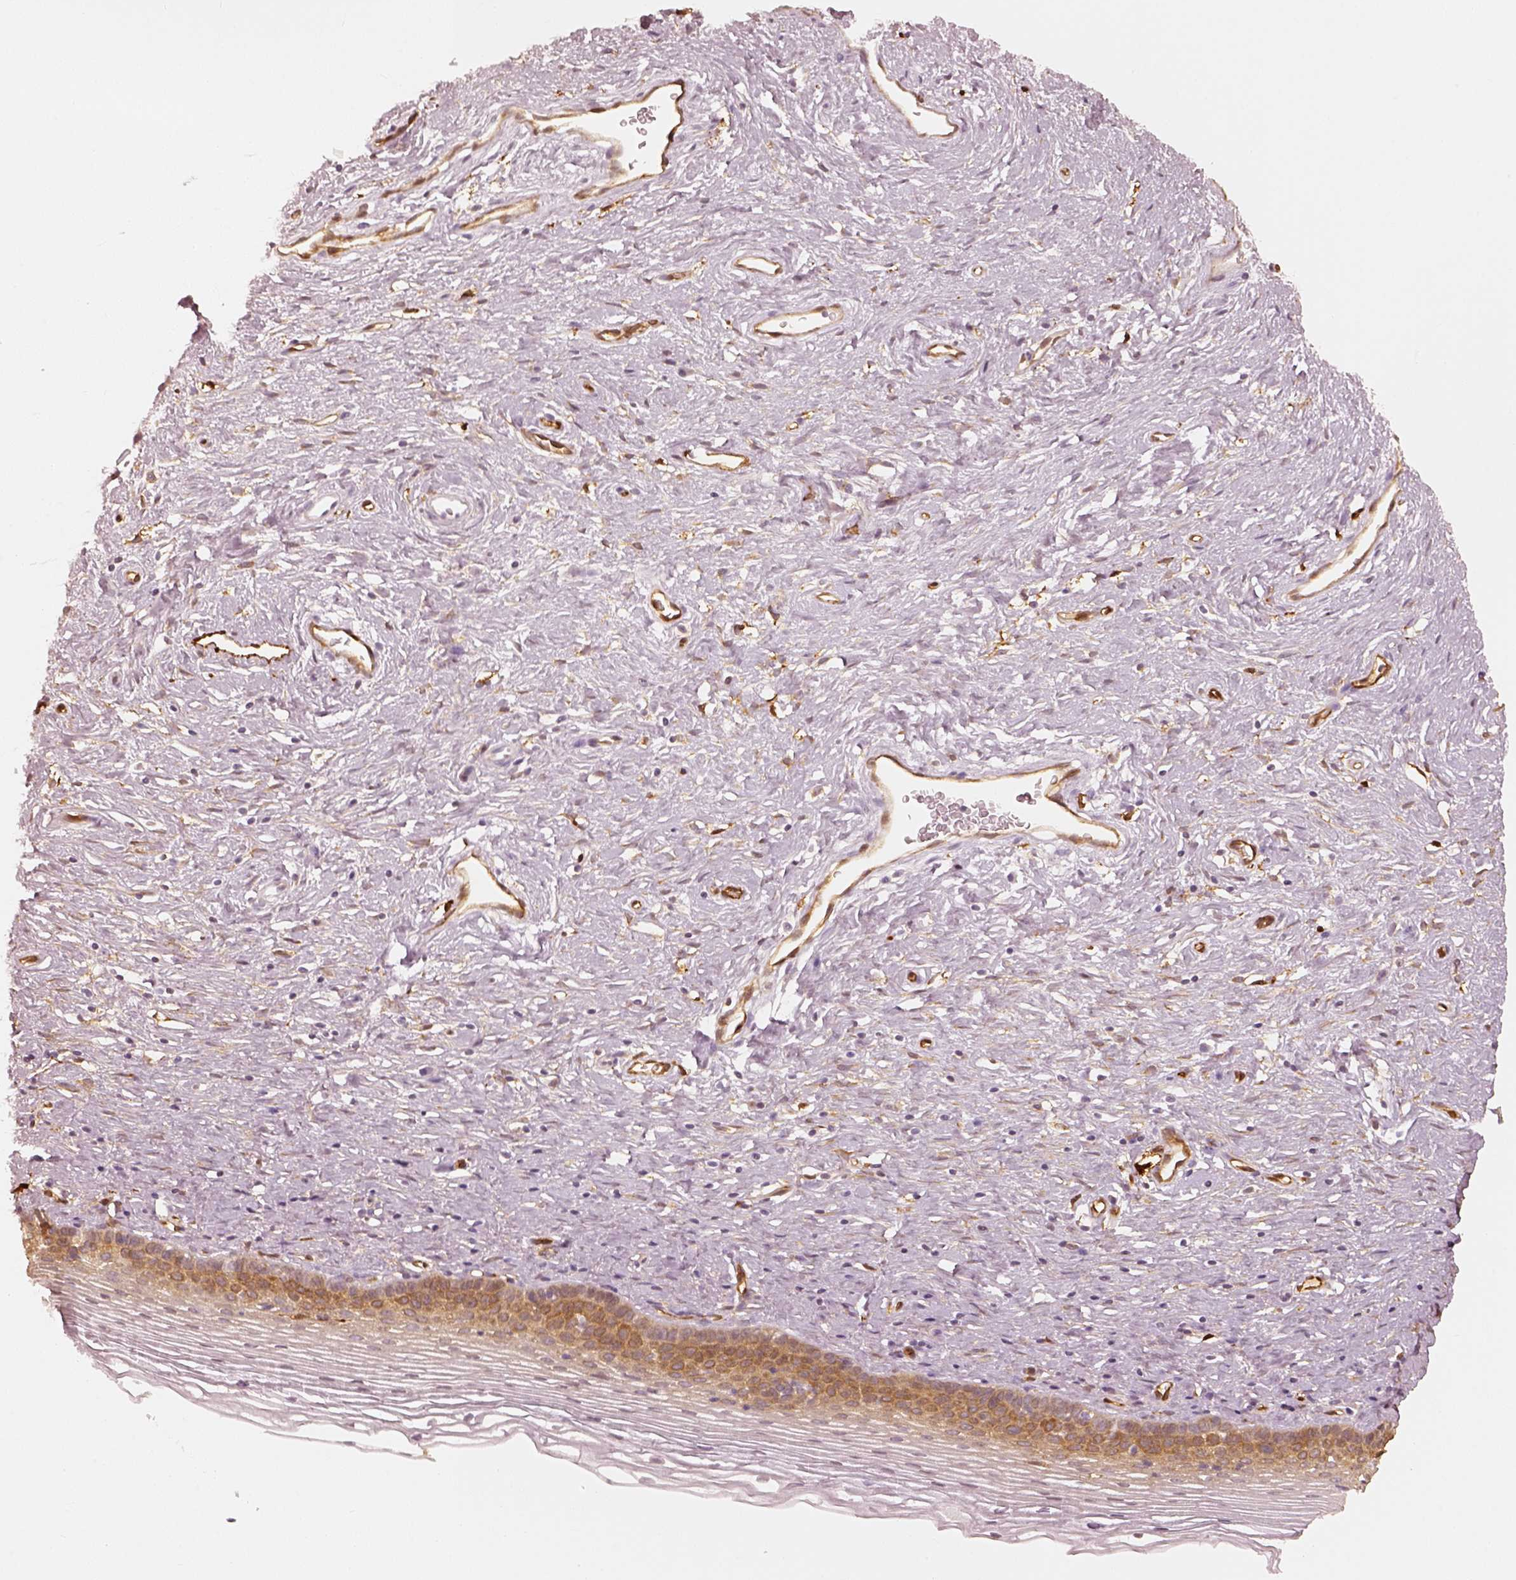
{"staining": {"intensity": "negative", "quantity": "none", "location": "none"}, "tissue": "cervix", "cell_type": "Glandular cells", "image_type": "normal", "snomed": [{"axis": "morphology", "description": "Normal tissue, NOS"}, {"axis": "topography", "description": "Cervix"}], "caption": "This is an immunohistochemistry (IHC) photomicrograph of unremarkable cervix. There is no staining in glandular cells.", "gene": "FSCN1", "patient": {"sex": "female", "age": 39}}